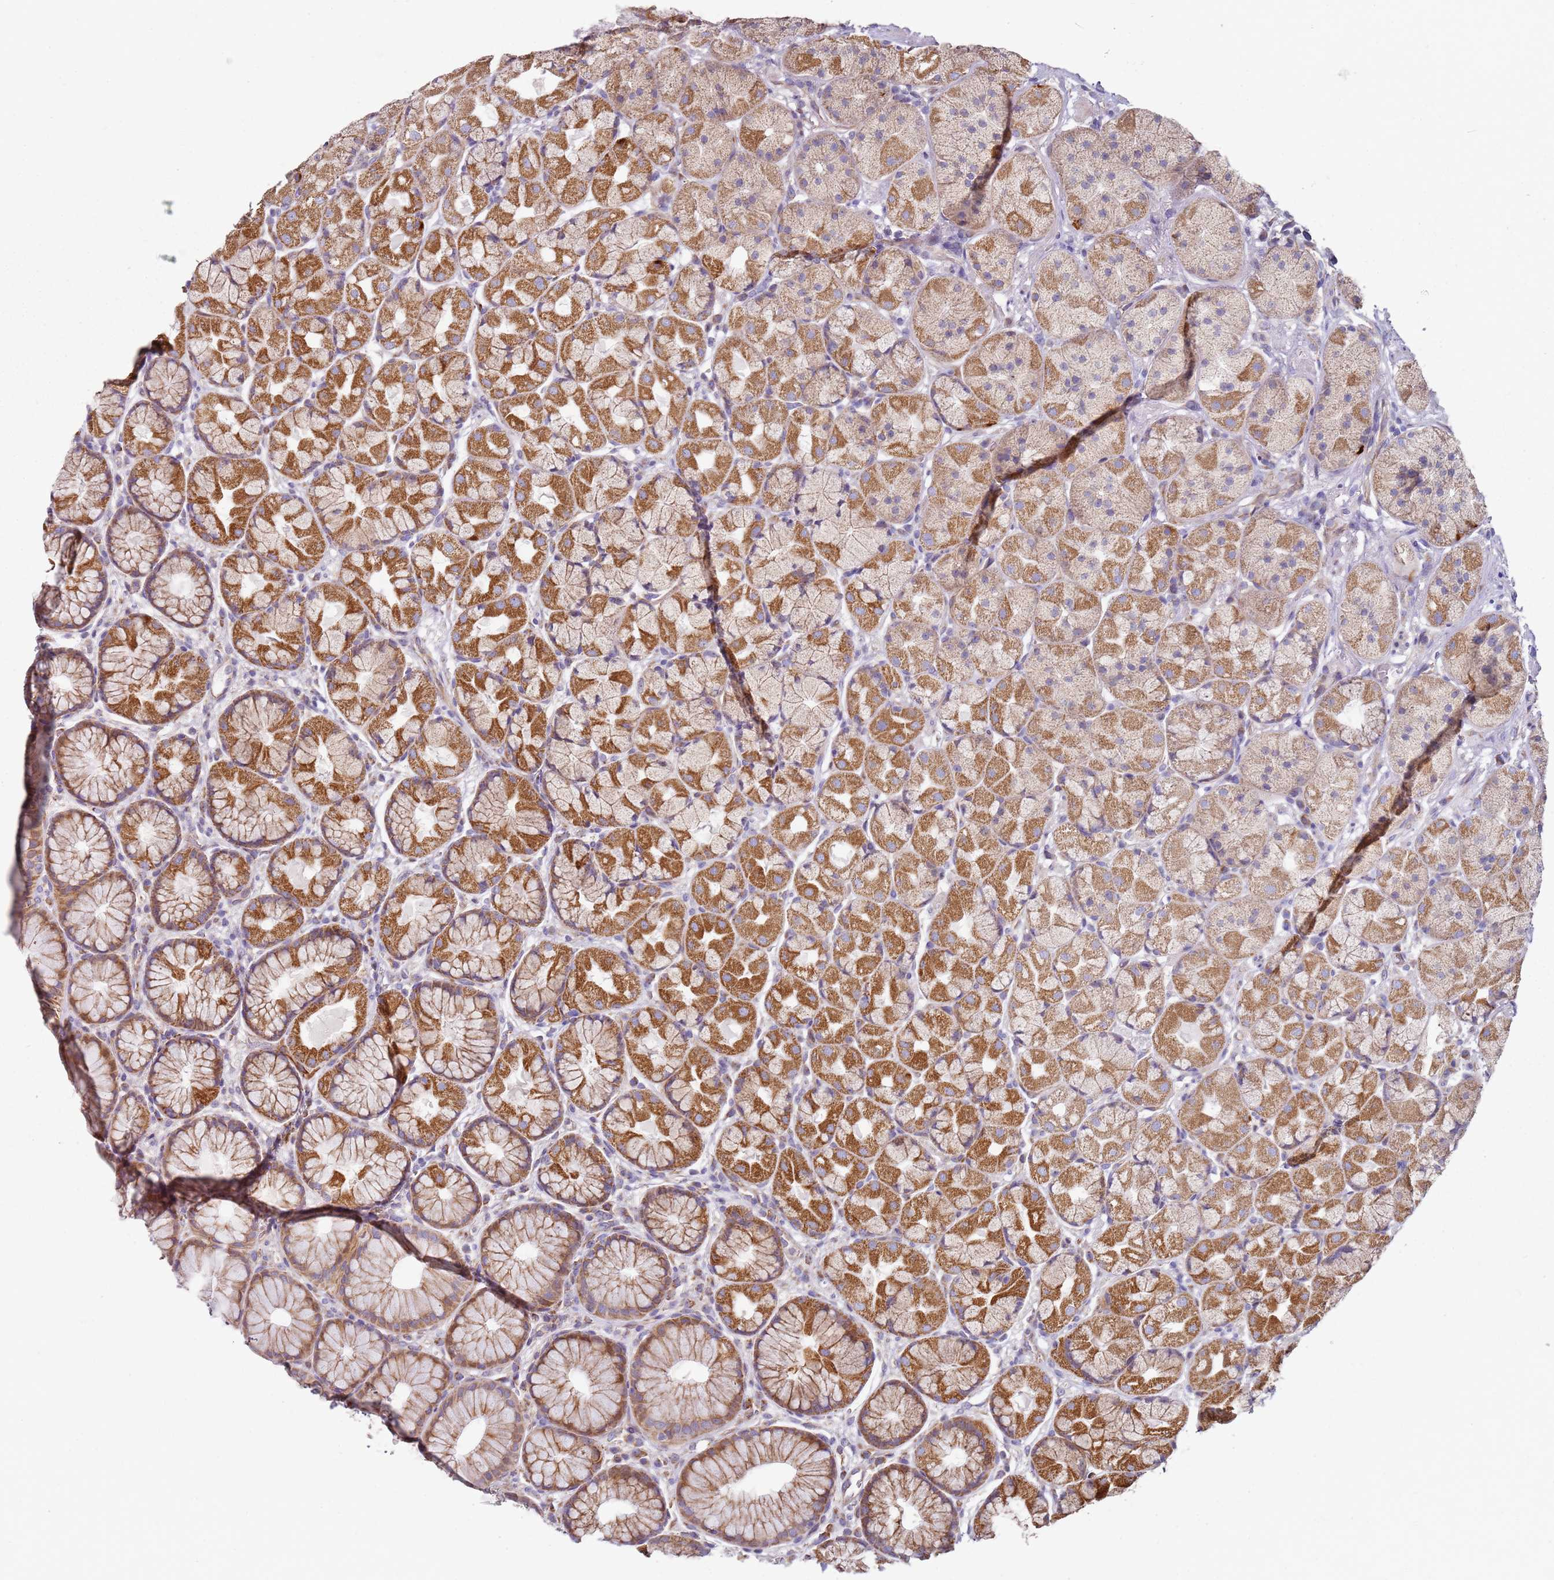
{"staining": {"intensity": "moderate", "quantity": ">75%", "location": "cytoplasmic/membranous"}, "tissue": "stomach", "cell_type": "Glandular cells", "image_type": "normal", "snomed": [{"axis": "morphology", "description": "Normal tissue, NOS"}, {"axis": "topography", "description": "Stomach"}], "caption": "Immunohistochemistry of unremarkable stomach reveals medium levels of moderate cytoplasmic/membranous positivity in about >75% of glandular cells.", "gene": "ALS2", "patient": {"sex": "male", "age": 57}}